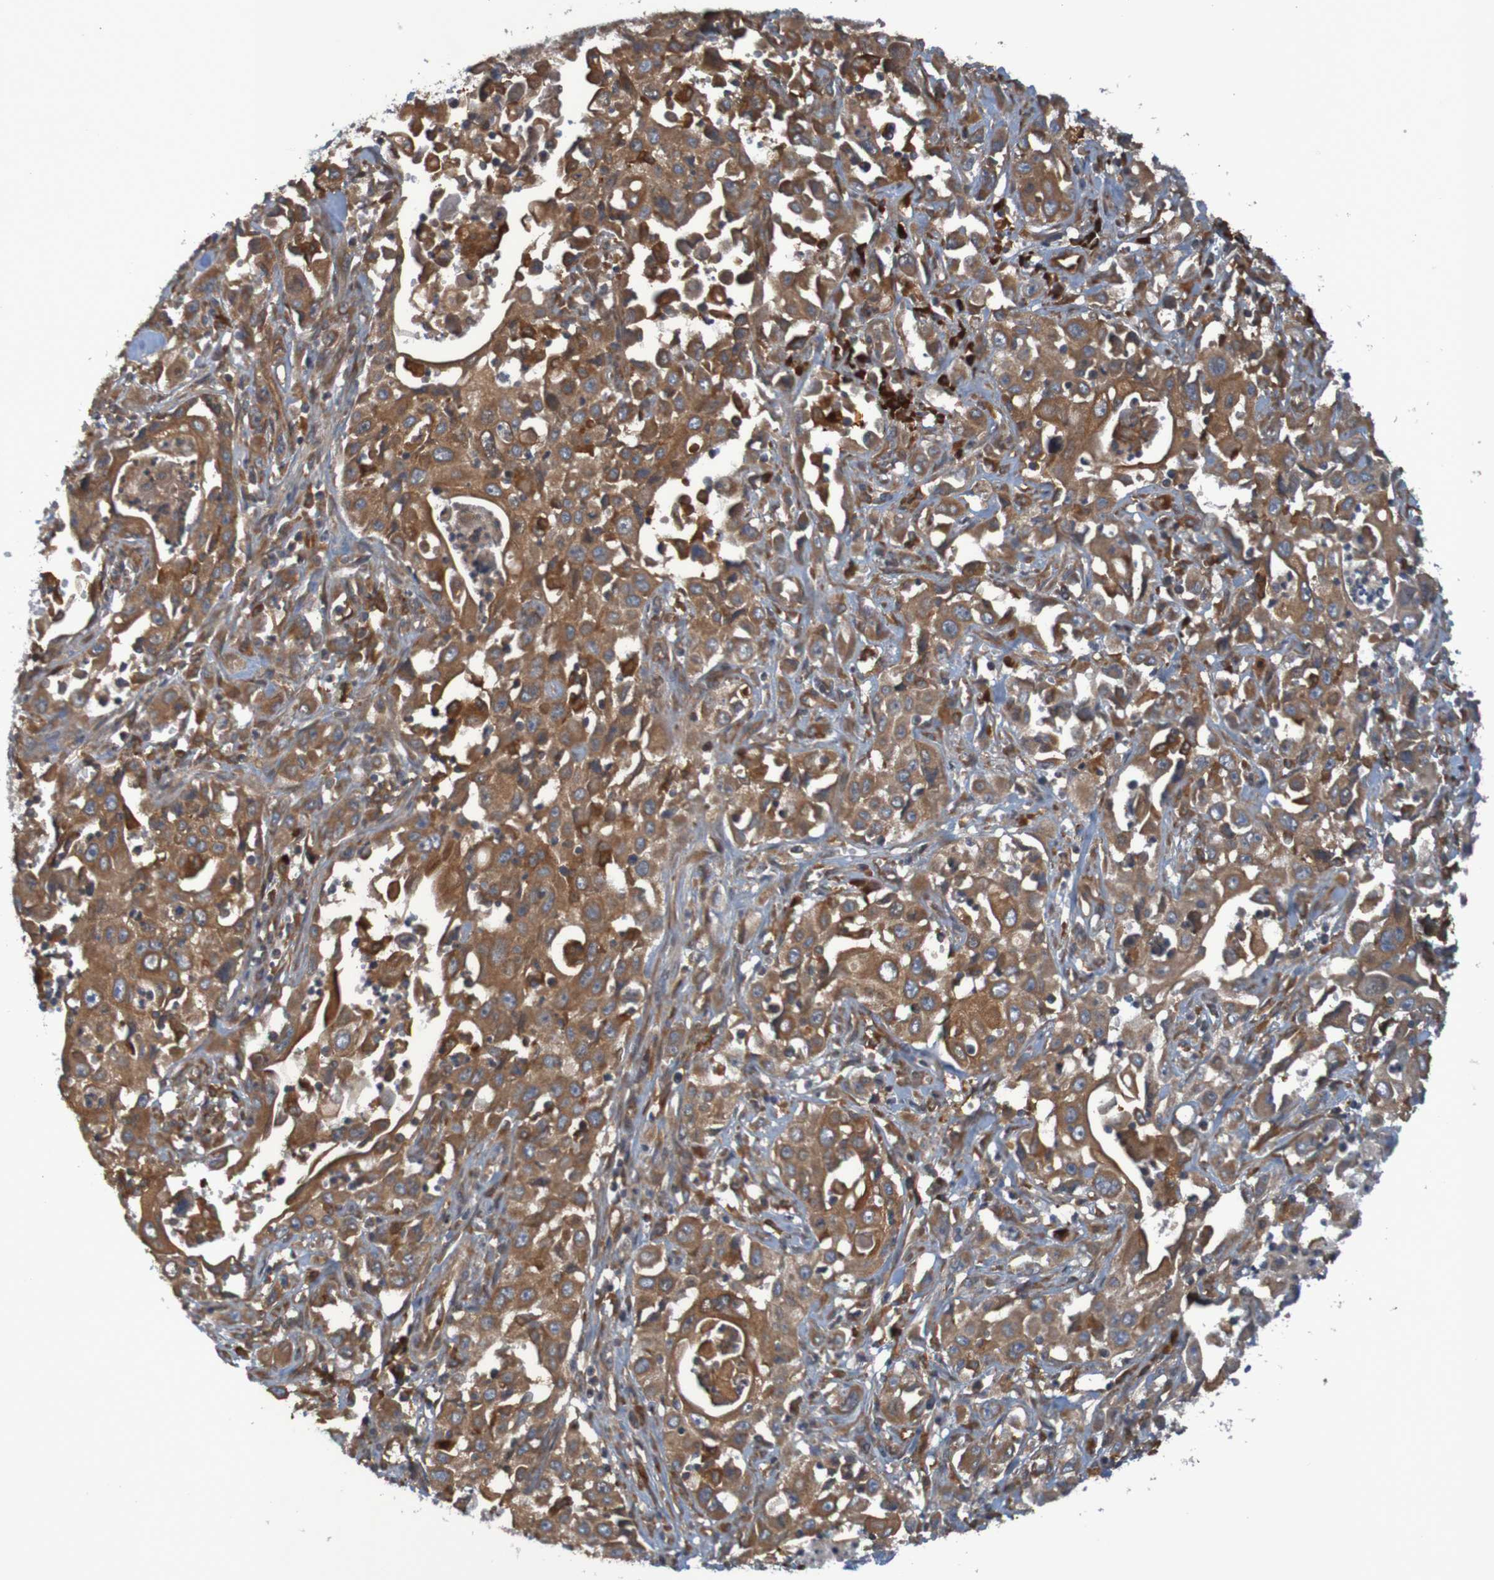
{"staining": {"intensity": "moderate", "quantity": ">75%", "location": "cytoplasmic/membranous"}, "tissue": "pancreatic cancer", "cell_type": "Tumor cells", "image_type": "cancer", "snomed": [{"axis": "morphology", "description": "Adenocarcinoma, NOS"}, {"axis": "topography", "description": "Pancreas"}], "caption": "Moderate cytoplasmic/membranous protein expression is present in about >75% of tumor cells in pancreatic adenocarcinoma. The protein of interest is shown in brown color, while the nuclei are stained blue.", "gene": "DNAJC4", "patient": {"sex": "male", "age": 70}}